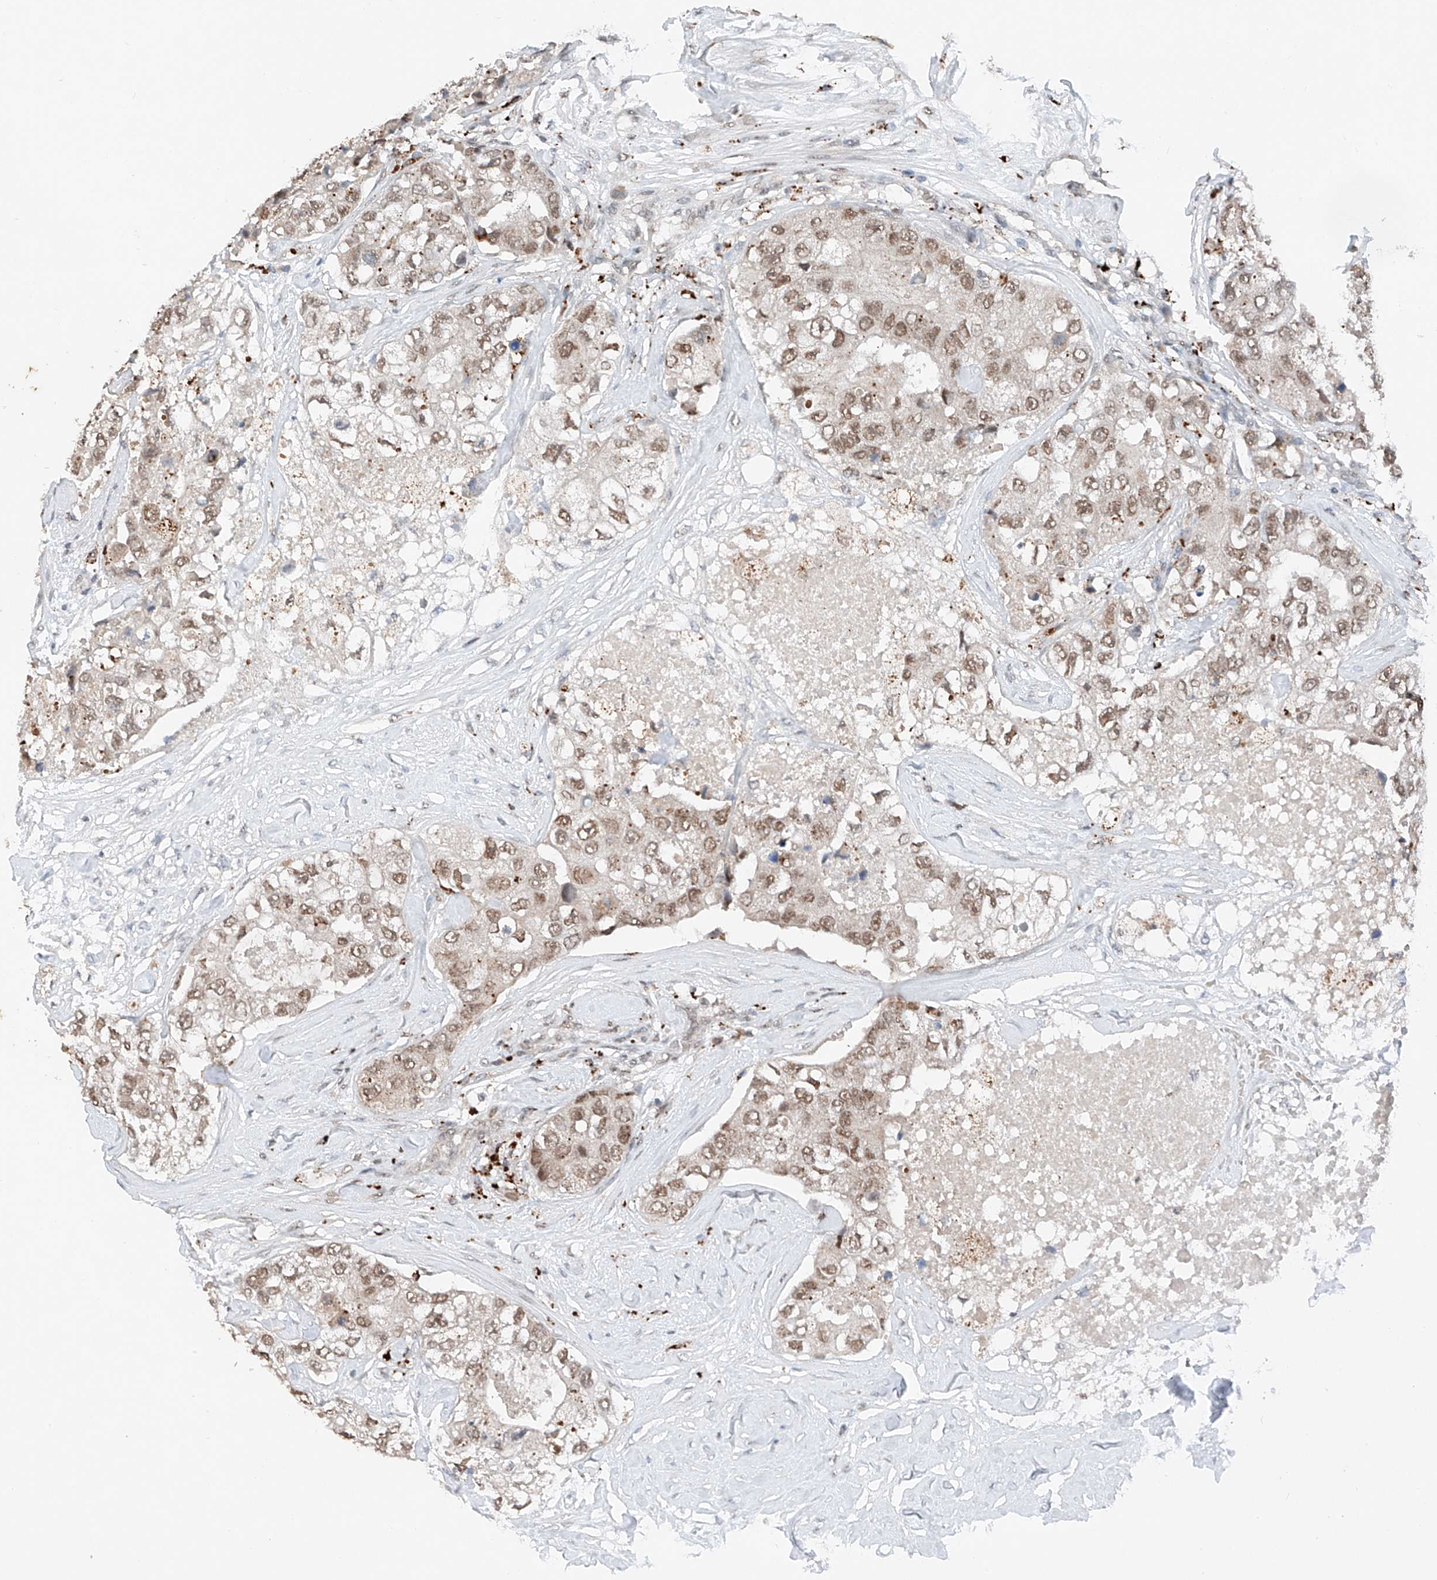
{"staining": {"intensity": "moderate", "quantity": ">75%", "location": "nuclear"}, "tissue": "breast cancer", "cell_type": "Tumor cells", "image_type": "cancer", "snomed": [{"axis": "morphology", "description": "Duct carcinoma"}, {"axis": "topography", "description": "Breast"}], "caption": "DAB (3,3'-diaminobenzidine) immunohistochemical staining of human infiltrating ductal carcinoma (breast) shows moderate nuclear protein expression in about >75% of tumor cells. The protein is shown in brown color, while the nuclei are stained blue.", "gene": "TBX4", "patient": {"sex": "female", "age": 62}}